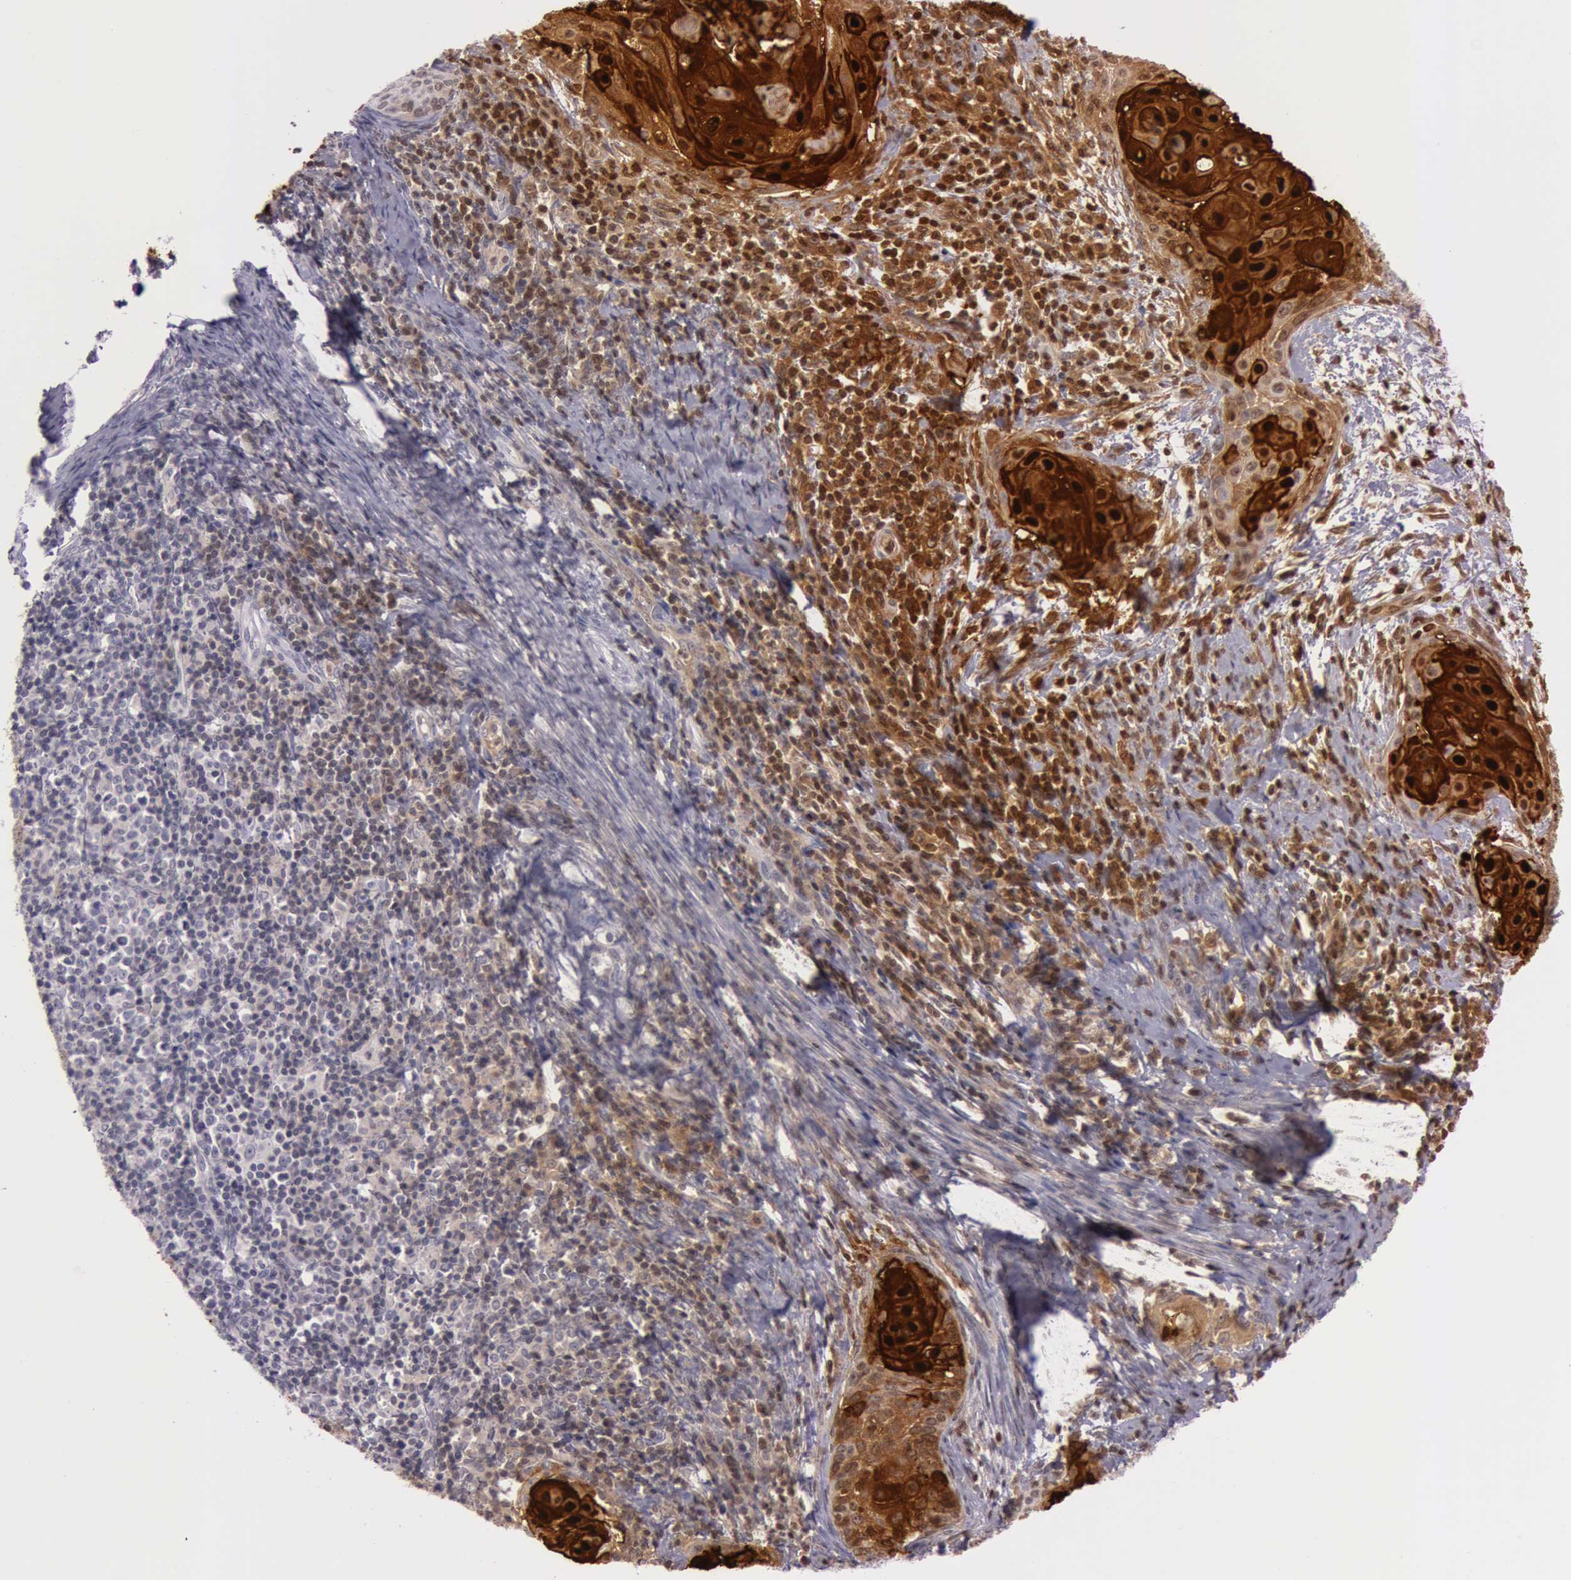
{"staining": {"intensity": "strong", "quantity": "25%-75%", "location": "cytoplasmic/membranous"}, "tissue": "cervical cancer", "cell_type": "Tumor cells", "image_type": "cancer", "snomed": [{"axis": "morphology", "description": "Squamous cell carcinoma, NOS"}, {"axis": "topography", "description": "Cervix"}], "caption": "Immunohistochemistry (IHC) staining of cervical squamous cell carcinoma, which exhibits high levels of strong cytoplasmic/membranous expression in approximately 25%-75% of tumor cells indicating strong cytoplasmic/membranous protein positivity. The staining was performed using DAB (3,3'-diaminobenzidine) (brown) for protein detection and nuclei were counterstained in hematoxylin (blue).", "gene": "S100A7", "patient": {"sex": "female", "age": 33}}